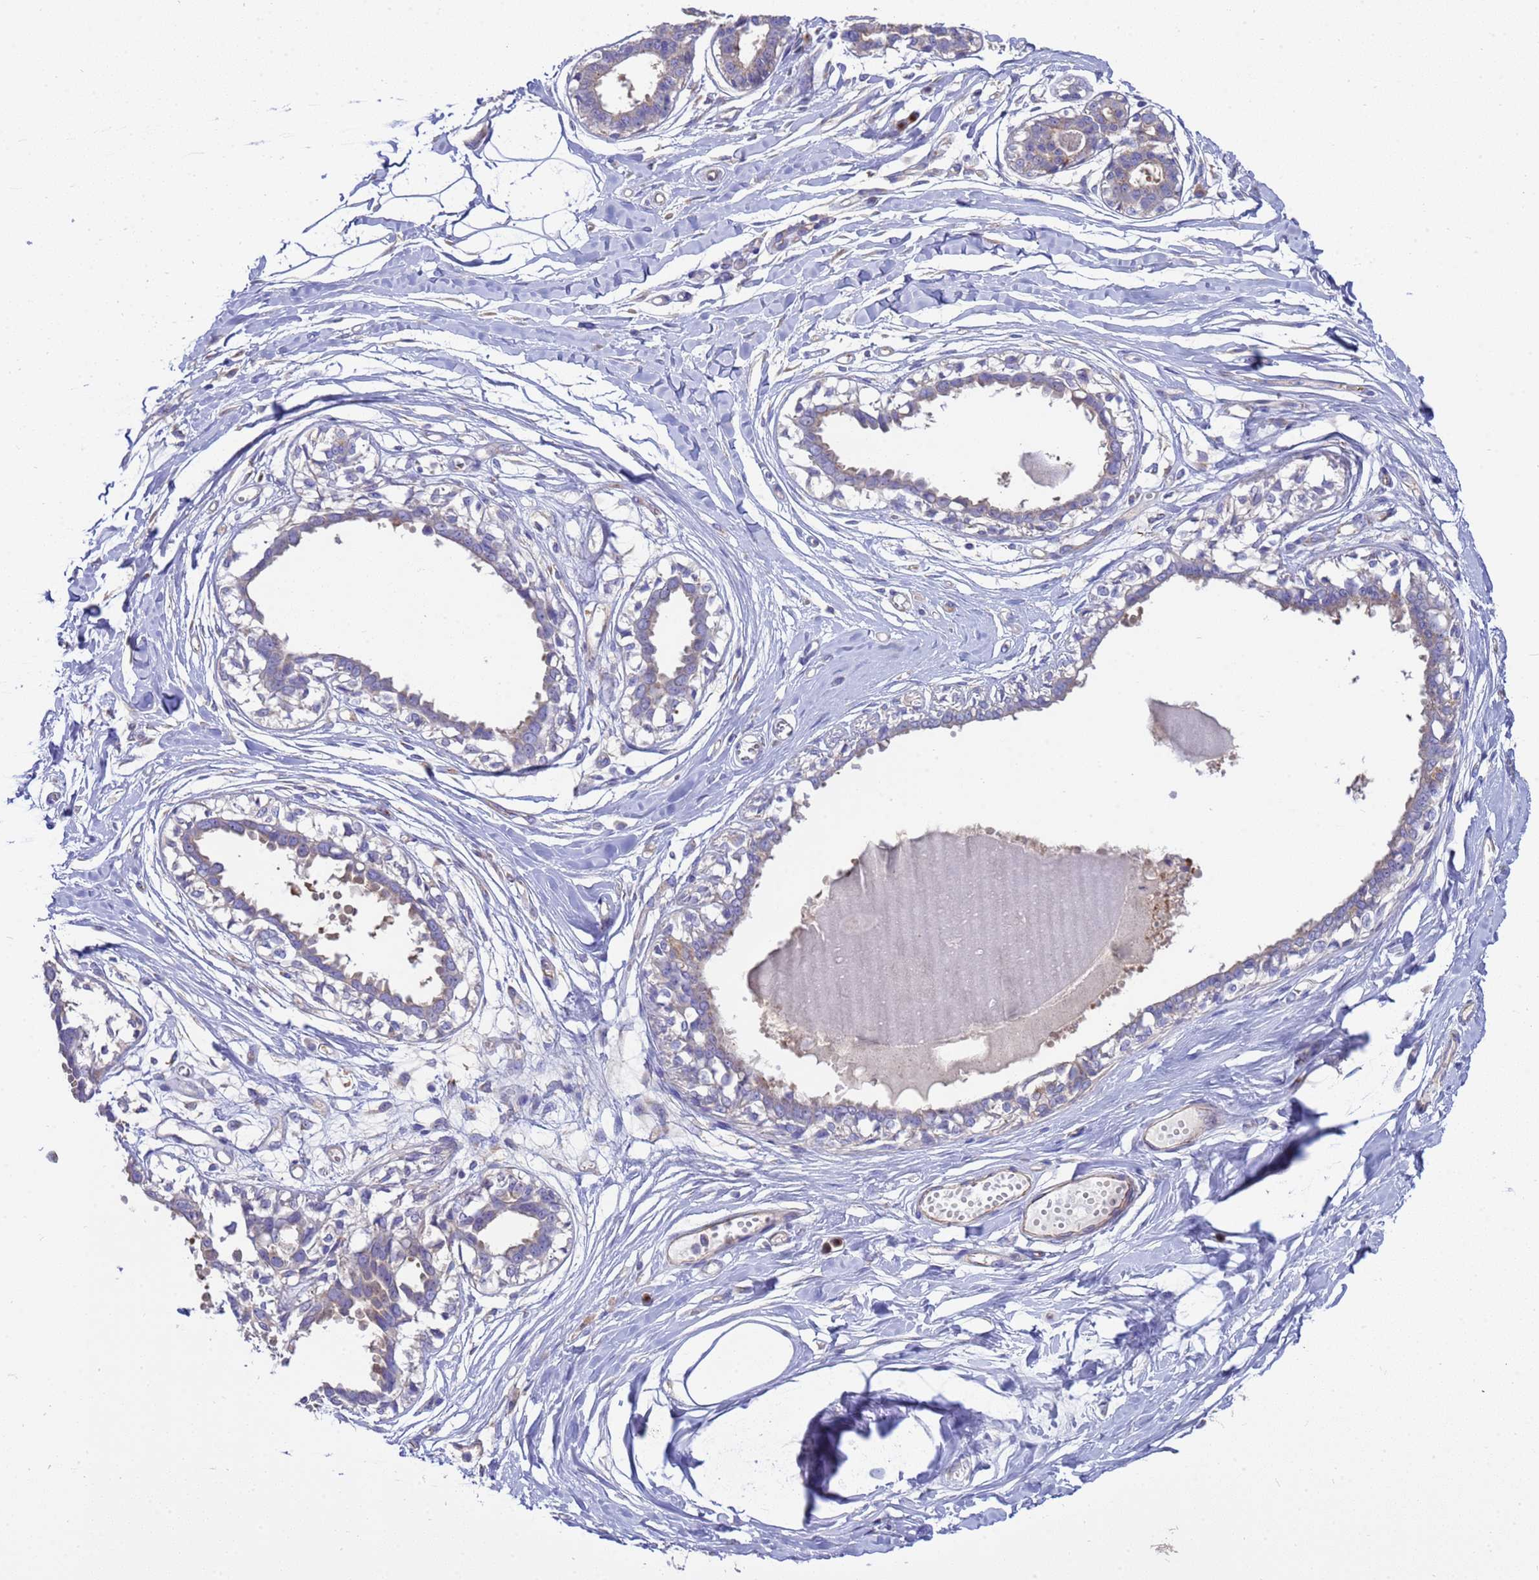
{"staining": {"intensity": "negative", "quantity": "none", "location": "none"}, "tissue": "breast", "cell_type": "Adipocytes", "image_type": "normal", "snomed": [{"axis": "morphology", "description": "Normal tissue, NOS"}, {"axis": "topography", "description": "Breast"}], "caption": "The histopathology image exhibits no significant positivity in adipocytes of breast. The staining was performed using DAB (3,3'-diaminobenzidine) to visualize the protein expression in brown, while the nuclei were stained in blue with hematoxylin (Magnification: 20x).", "gene": "ANAPC1", "patient": {"sex": "female", "age": 45}}